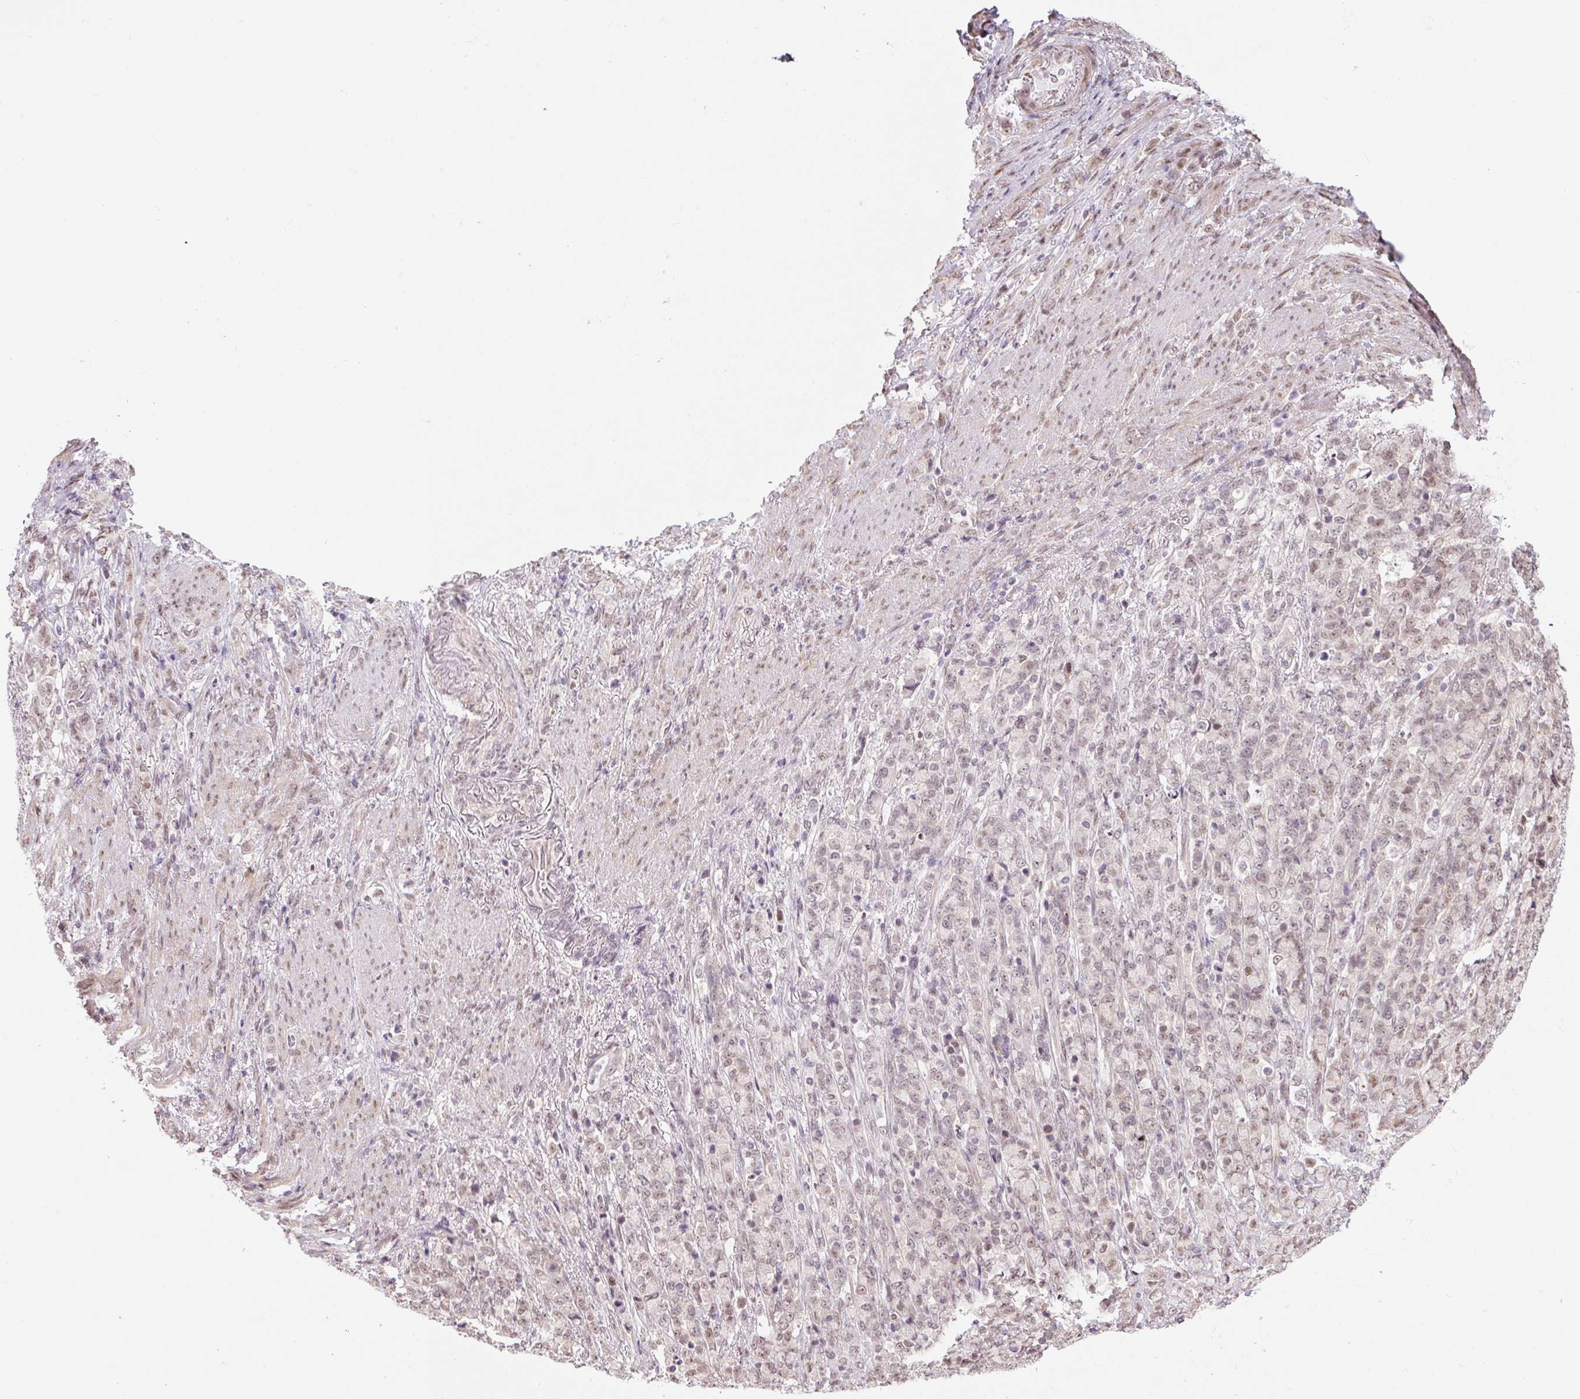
{"staining": {"intensity": "weak", "quantity": "25%-75%", "location": "nuclear"}, "tissue": "stomach cancer", "cell_type": "Tumor cells", "image_type": "cancer", "snomed": [{"axis": "morphology", "description": "Adenocarcinoma, NOS"}, {"axis": "topography", "description": "Stomach"}], "caption": "There is low levels of weak nuclear expression in tumor cells of stomach cancer (adenocarcinoma), as demonstrated by immunohistochemical staining (brown color).", "gene": "TCFL5", "patient": {"sex": "female", "age": 79}}